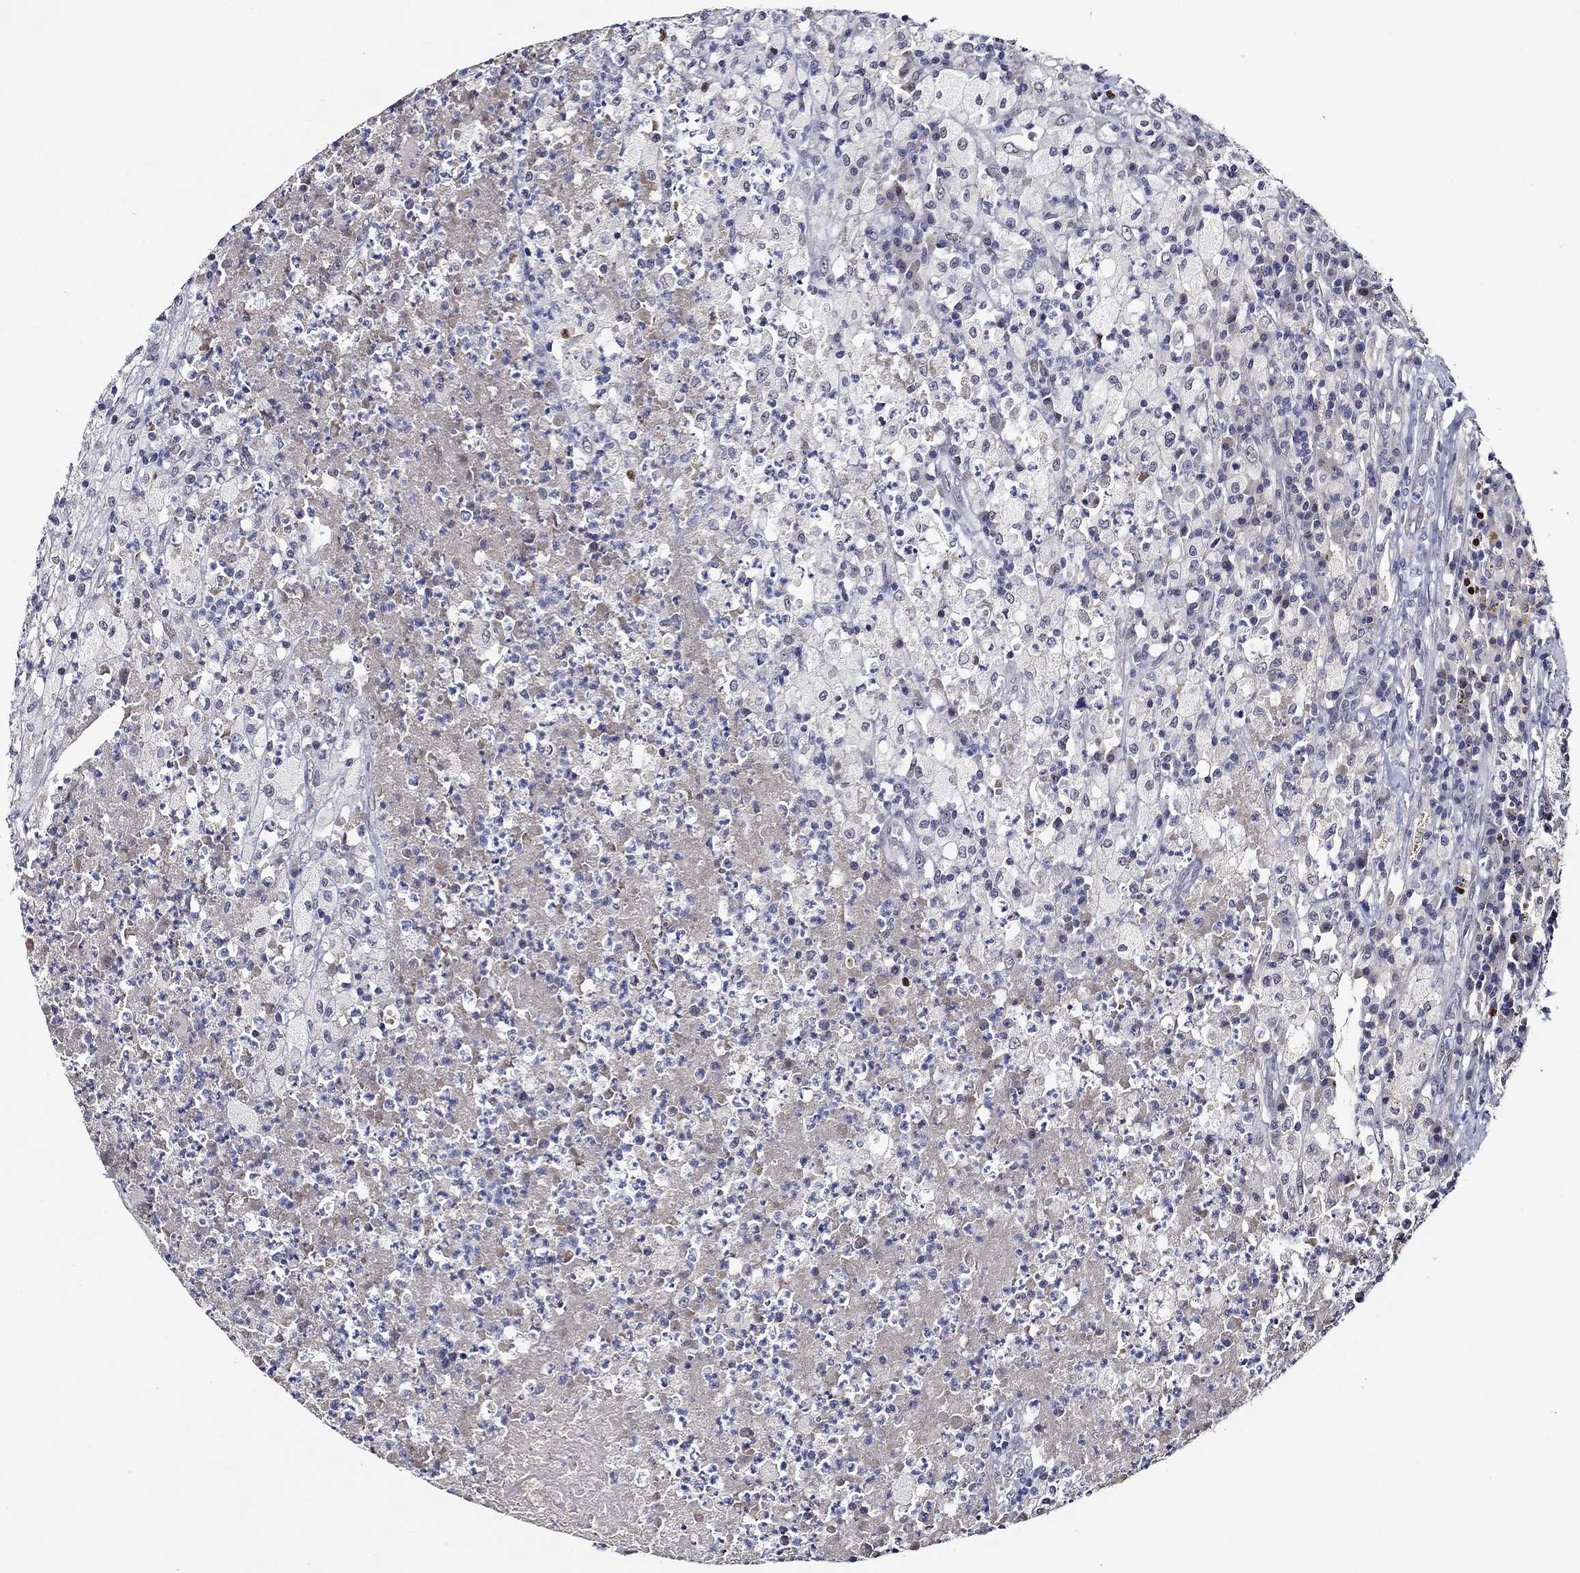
{"staining": {"intensity": "negative", "quantity": "none", "location": "none"}, "tissue": "testis cancer", "cell_type": "Tumor cells", "image_type": "cancer", "snomed": [{"axis": "morphology", "description": "Necrosis, NOS"}, {"axis": "morphology", "description": "Carcinoma, Embryonal, NOS"}, {"axis": "topography", "description": "Testis"}], "caption": "Embryonal carcinoma (testis) was stained to show a protein in brown. There is no significant staining in tumor cells.", "gene": "GATA2", "patient": {"sex": "male", "age": 19}}